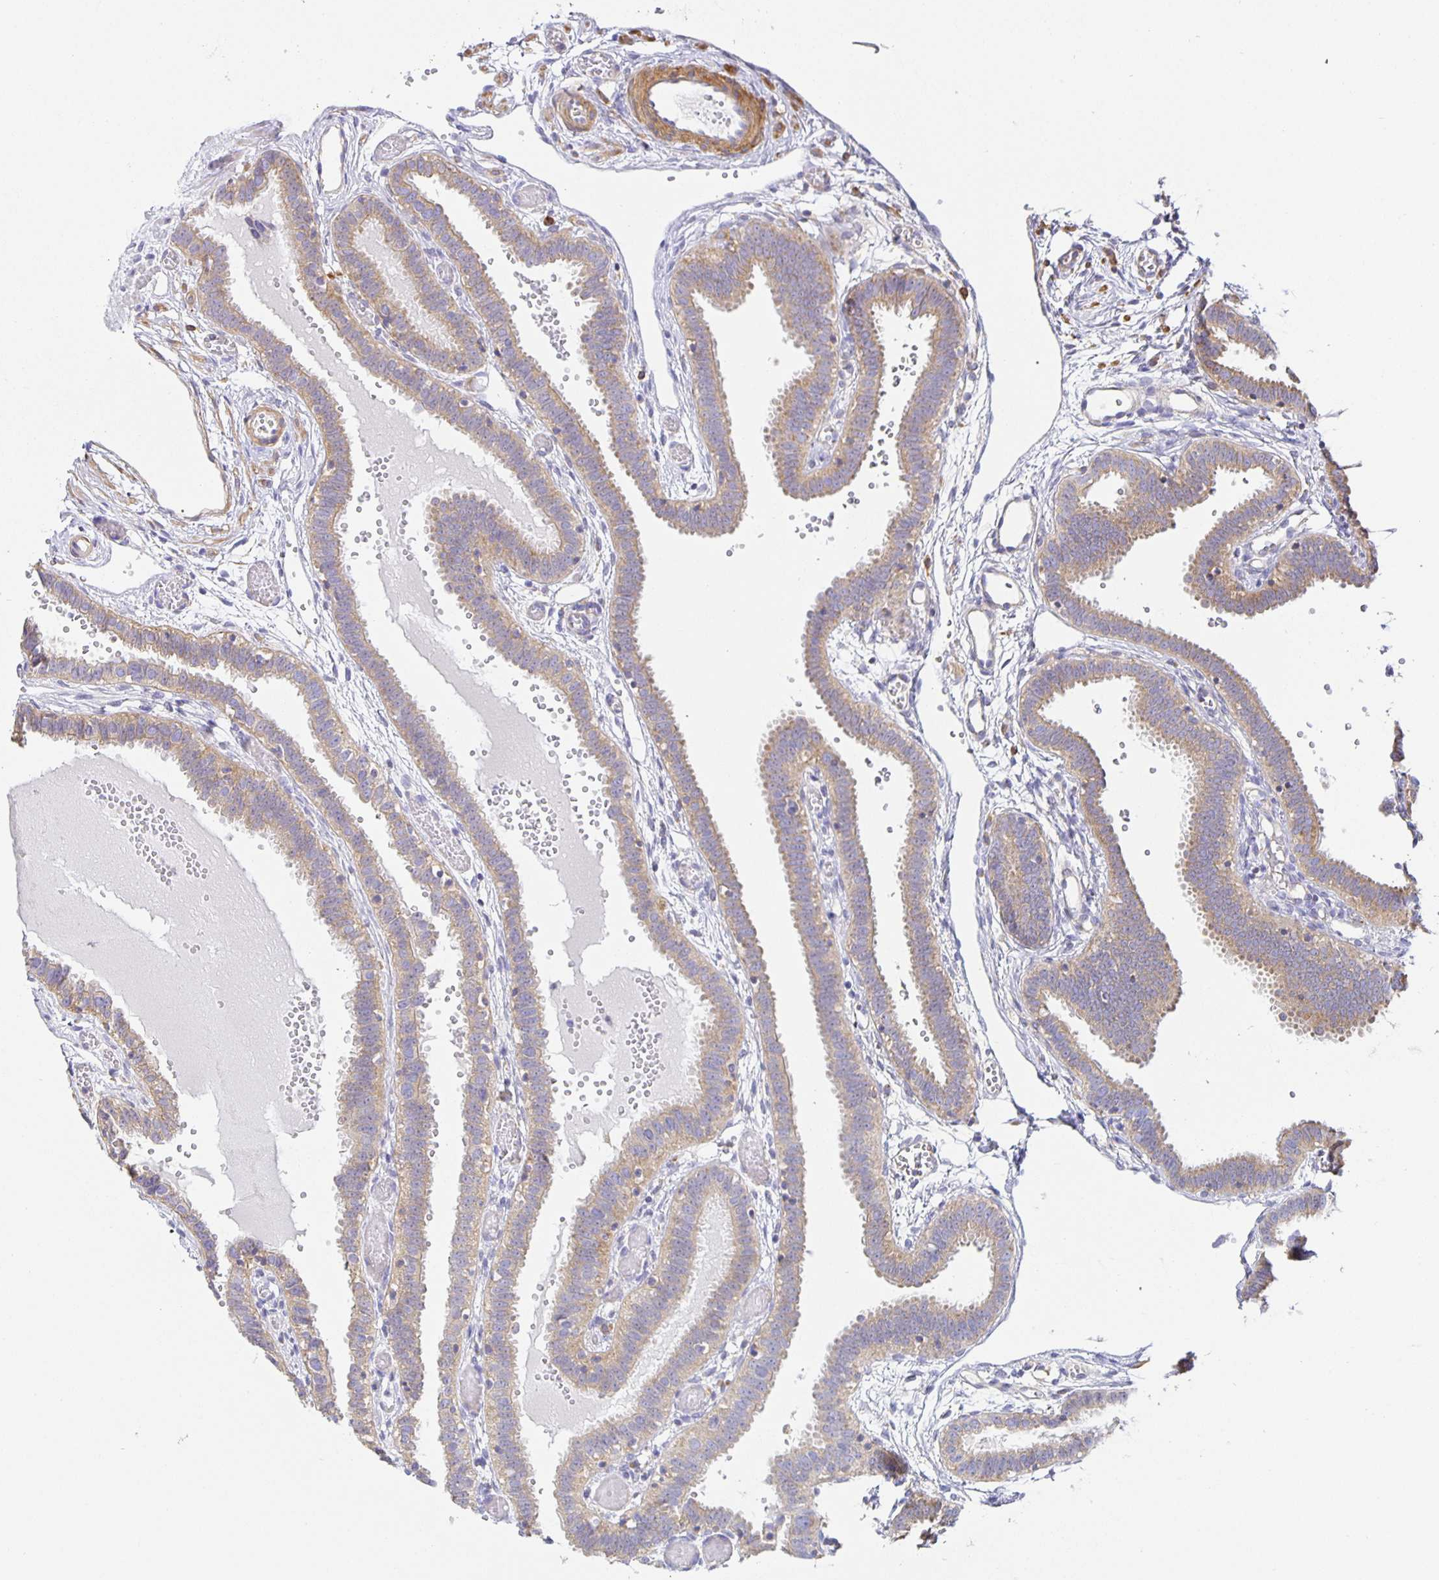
{"staining": {"intensity": "moderate", "quantity": ">75%", "location": "cytoplasmic/membranous"}, "tissue": "fallopian tube", "cell_type": "Glandular cells", "image_type": "normal", "snomed": [{"axis": "morphology", "description": "Normal tissue, NOS"}, {"axis": "topography", "description": "Fallopian tube"}], "caption": "A brown stain shows moderate cytoplasmic/membranous positivity of a protein in glandular cells of benign fallopian tube.", "gene": "FLRT3", "patient": {"sex": "female", "age": 37}}